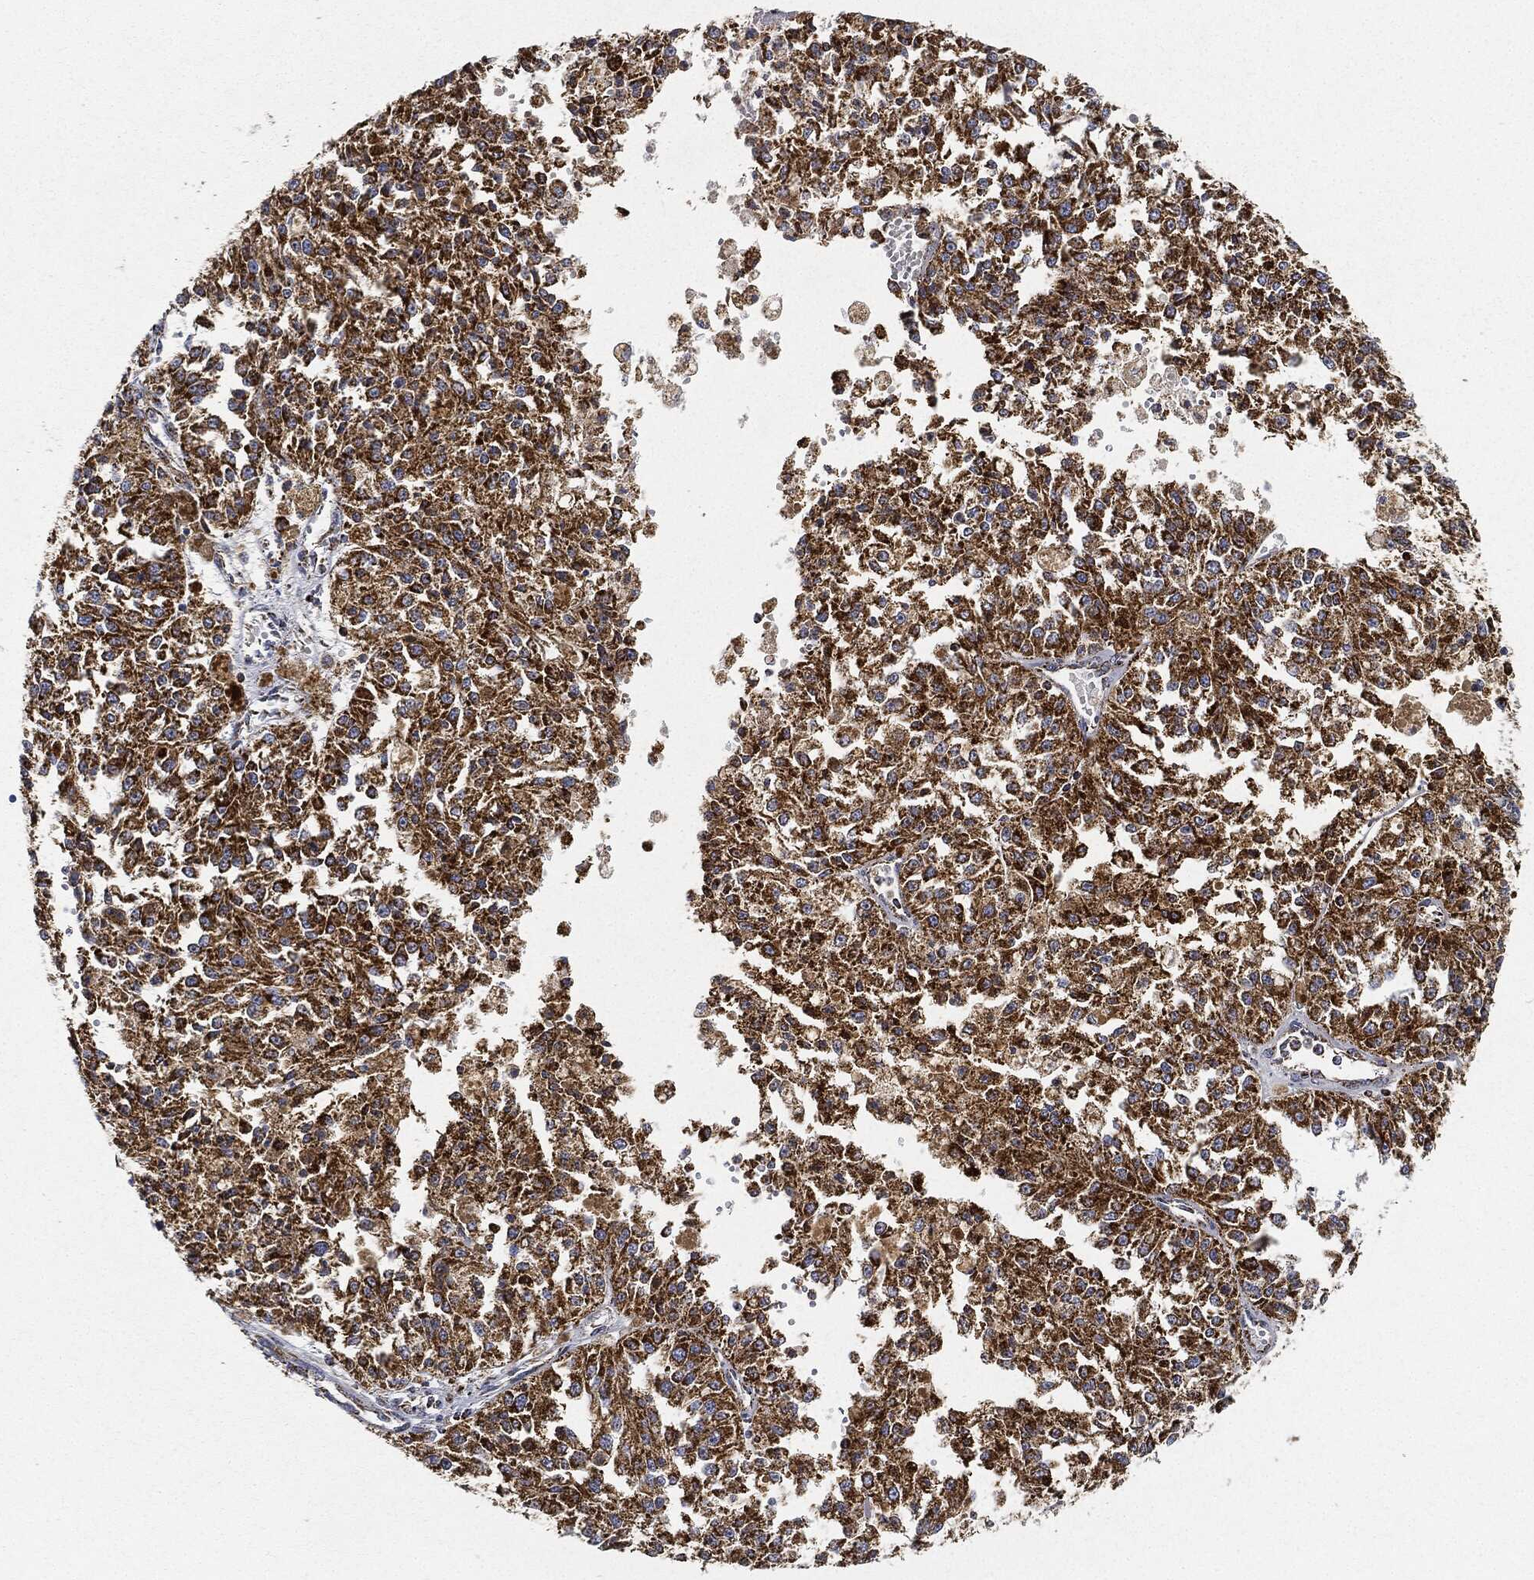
{"staining": {"intensity": "strong", "quantity": ">75%", "location": "cytoplasmic/membranous"}, "tissue": "melanoma", "cell_type": "Tumor cells", "image_type": "cancer", "snomed": [{"axis": "morphology", "description": "Malignant melanoma, Metastatic site"}, {"axis": "topography", "description": "Lymph node"}], "caption": "Strong cytoplasmic/membranous staining for a protein is seen in approximately >75% of tumor cells of melanoma using IHC.", "gene": "CAPN15", "patient": {"sex": "female", "age": 64}}